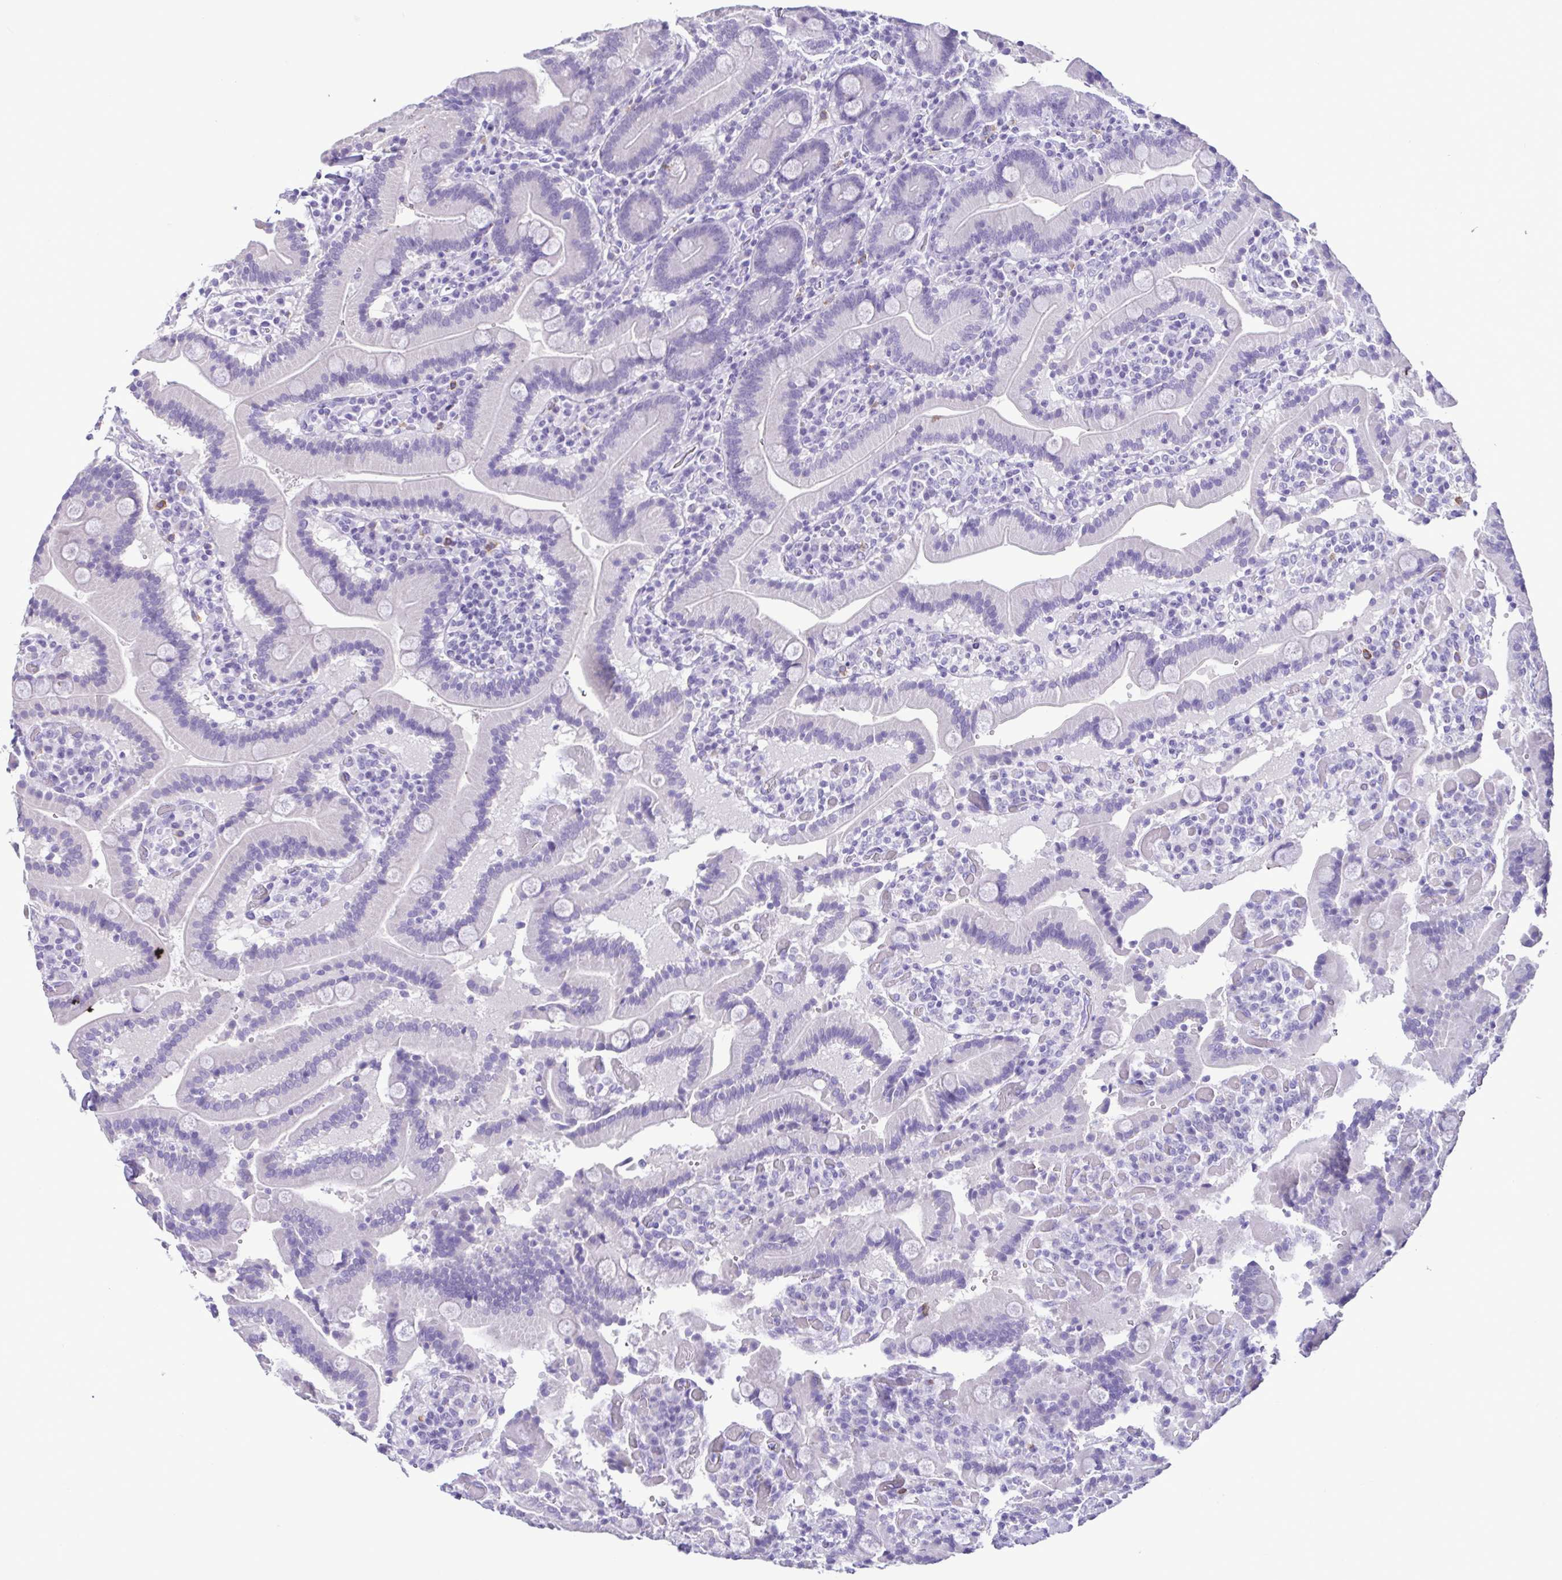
{"staining": {"intensity": "negative", "quantity": "none", "location": "none"}, "tissue": "duodenum", "cell_type": "Glandular cells", "image_type": "normal", "snomed": [{"axis": "morphology", "description": "Normal tissue, NOS"}, {"axis": "topography", "description": "Duodenum"}], "caption": "An IHC image of normal duodenum is shown. There is no staining in glandular cells of duodenum.", "gene": "SPATA16", "patient": {"sex": "female", "age": 62}}